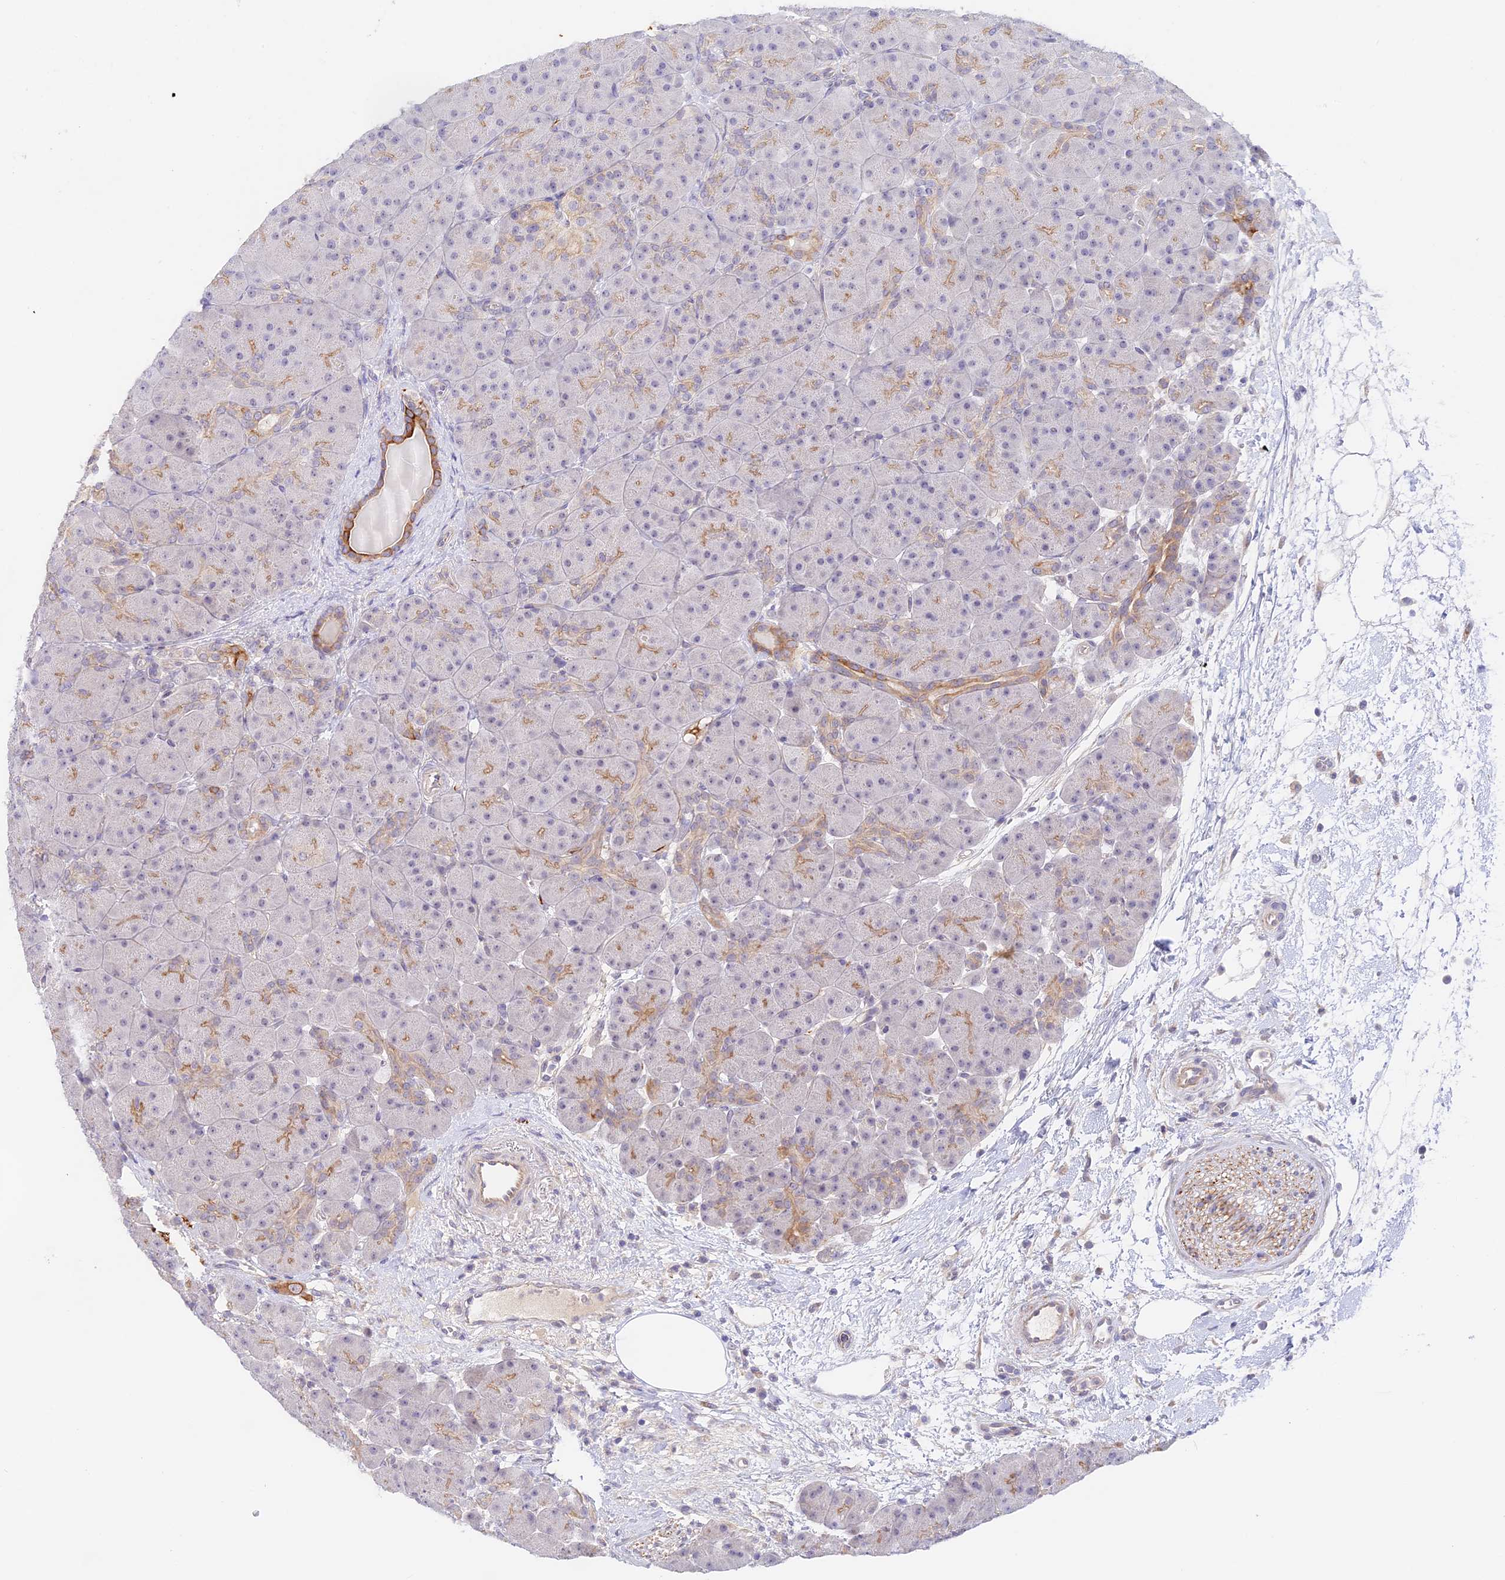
{"staining": {"intensity": "moderate", "quantity": "<25%", "location": "cytoplasmic/membranous"}, "tissue": "pancreas", "cell_type": "Exocrine glandular cells", "image_type": "normal", "snomed": [{"axis": "morphology", "description": "Normal tissue, NOS"}, {"axis": "topography", "description": "Pancreas"}], "caption": "A high-resolution micrograph shows immunohistochemistry staining of benign pancreas, which demonstrates moderate cytoplasmic/membranous positivity in approximately <25% of exocrine glandular cells. The protein is stained brown, and the nuclei are stained in blue (DAB IHC with brightfield microscopy, high magnification).", "gene": "CAMSAP3", "patient": {"sex": "male", "age": 66}}